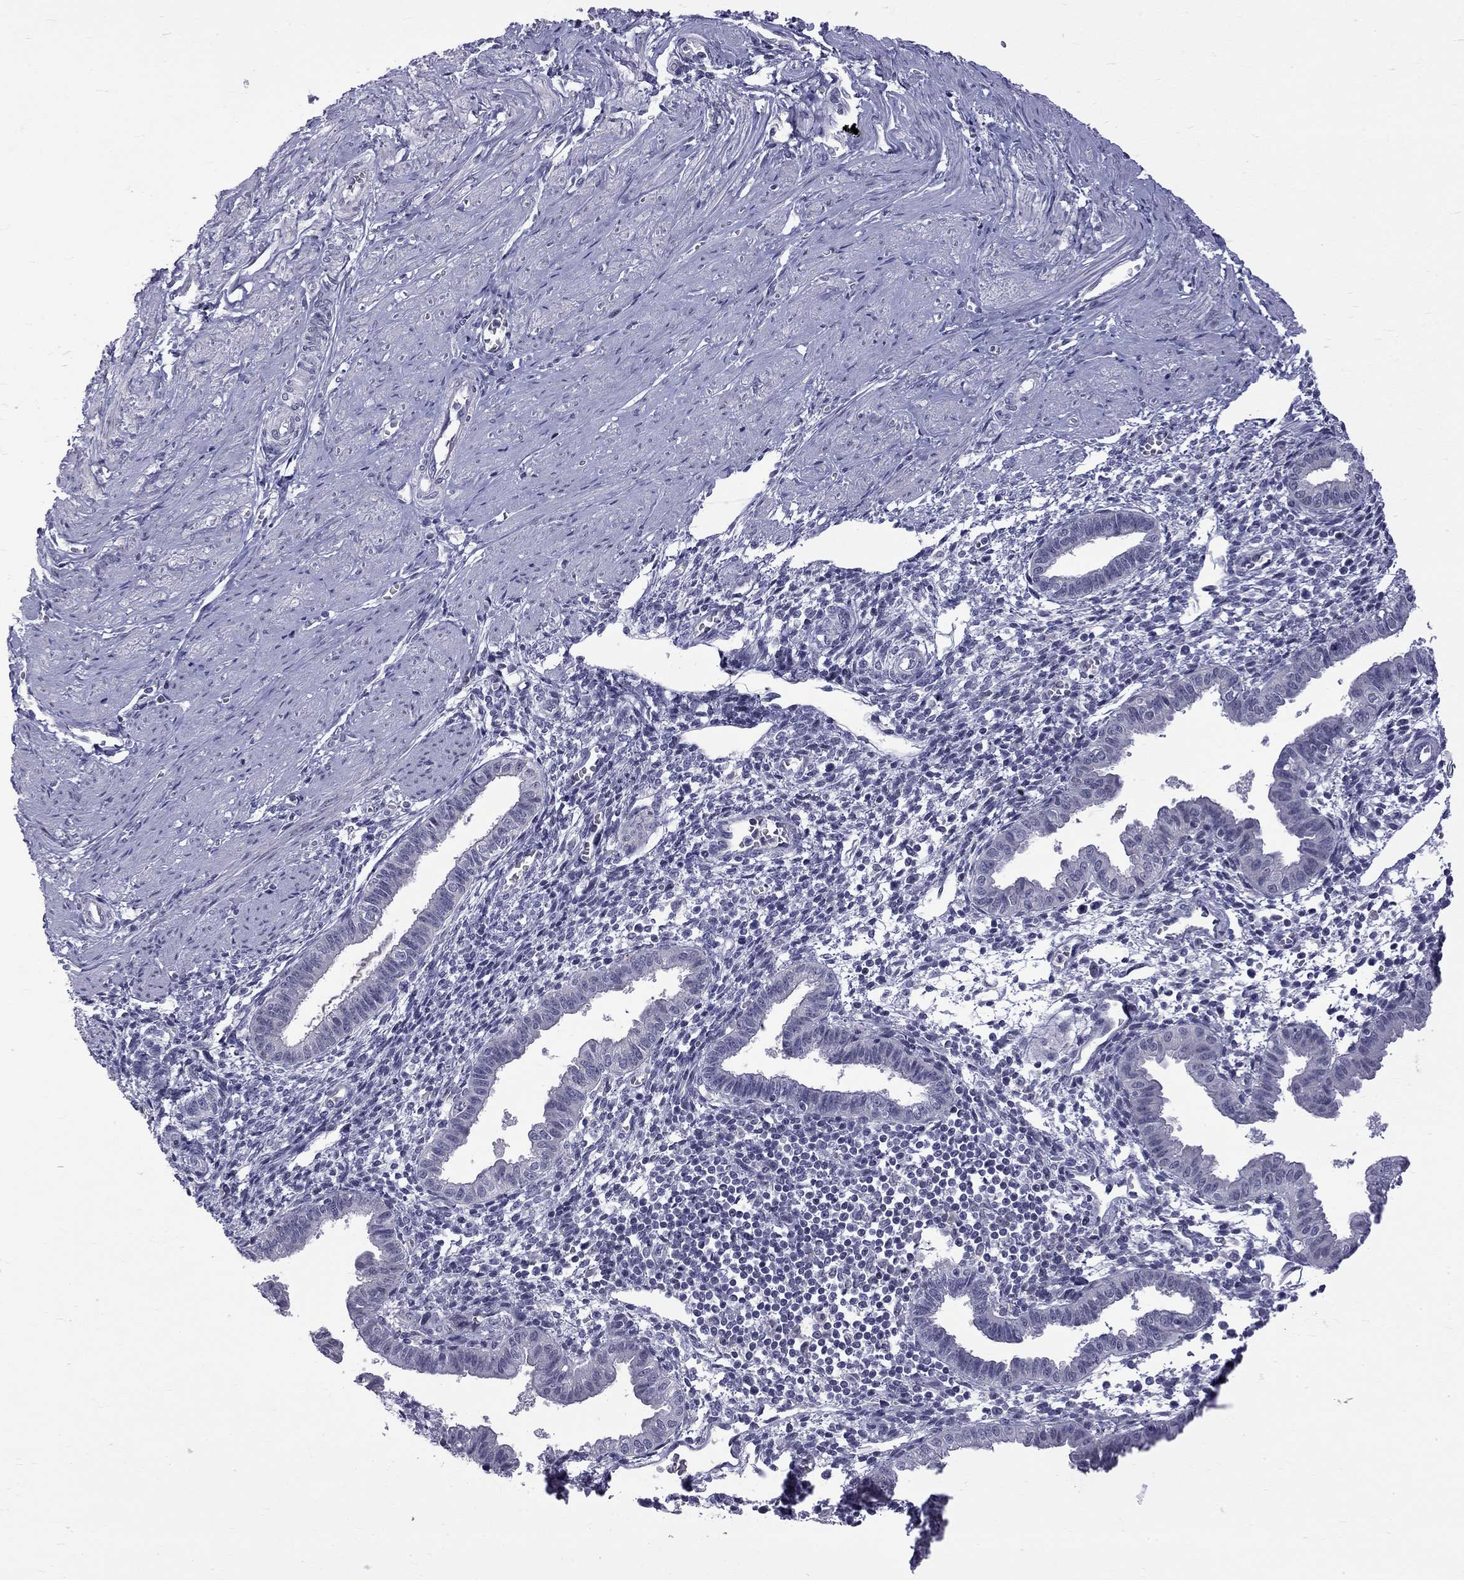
{"staining": {"intensity": "negative", "quantity": "none", "location": "none"}, "tissue": "endometrium", "cell_type": "Cells in endometrial stroma", "image_type": "normal", "snomed": [{"axis": "morphology", "description": "Normal tissue, NOS"}, {"axis": "topography", "description": "Endometrium"}], "caption": "This is an immunohistochemistry (IHC) micrograph of unremarkable human endometrium. There is no staining in cells in endometrial stroma.", "gene": "RTL9", "patient": {"sex": "female", "age": 37}}